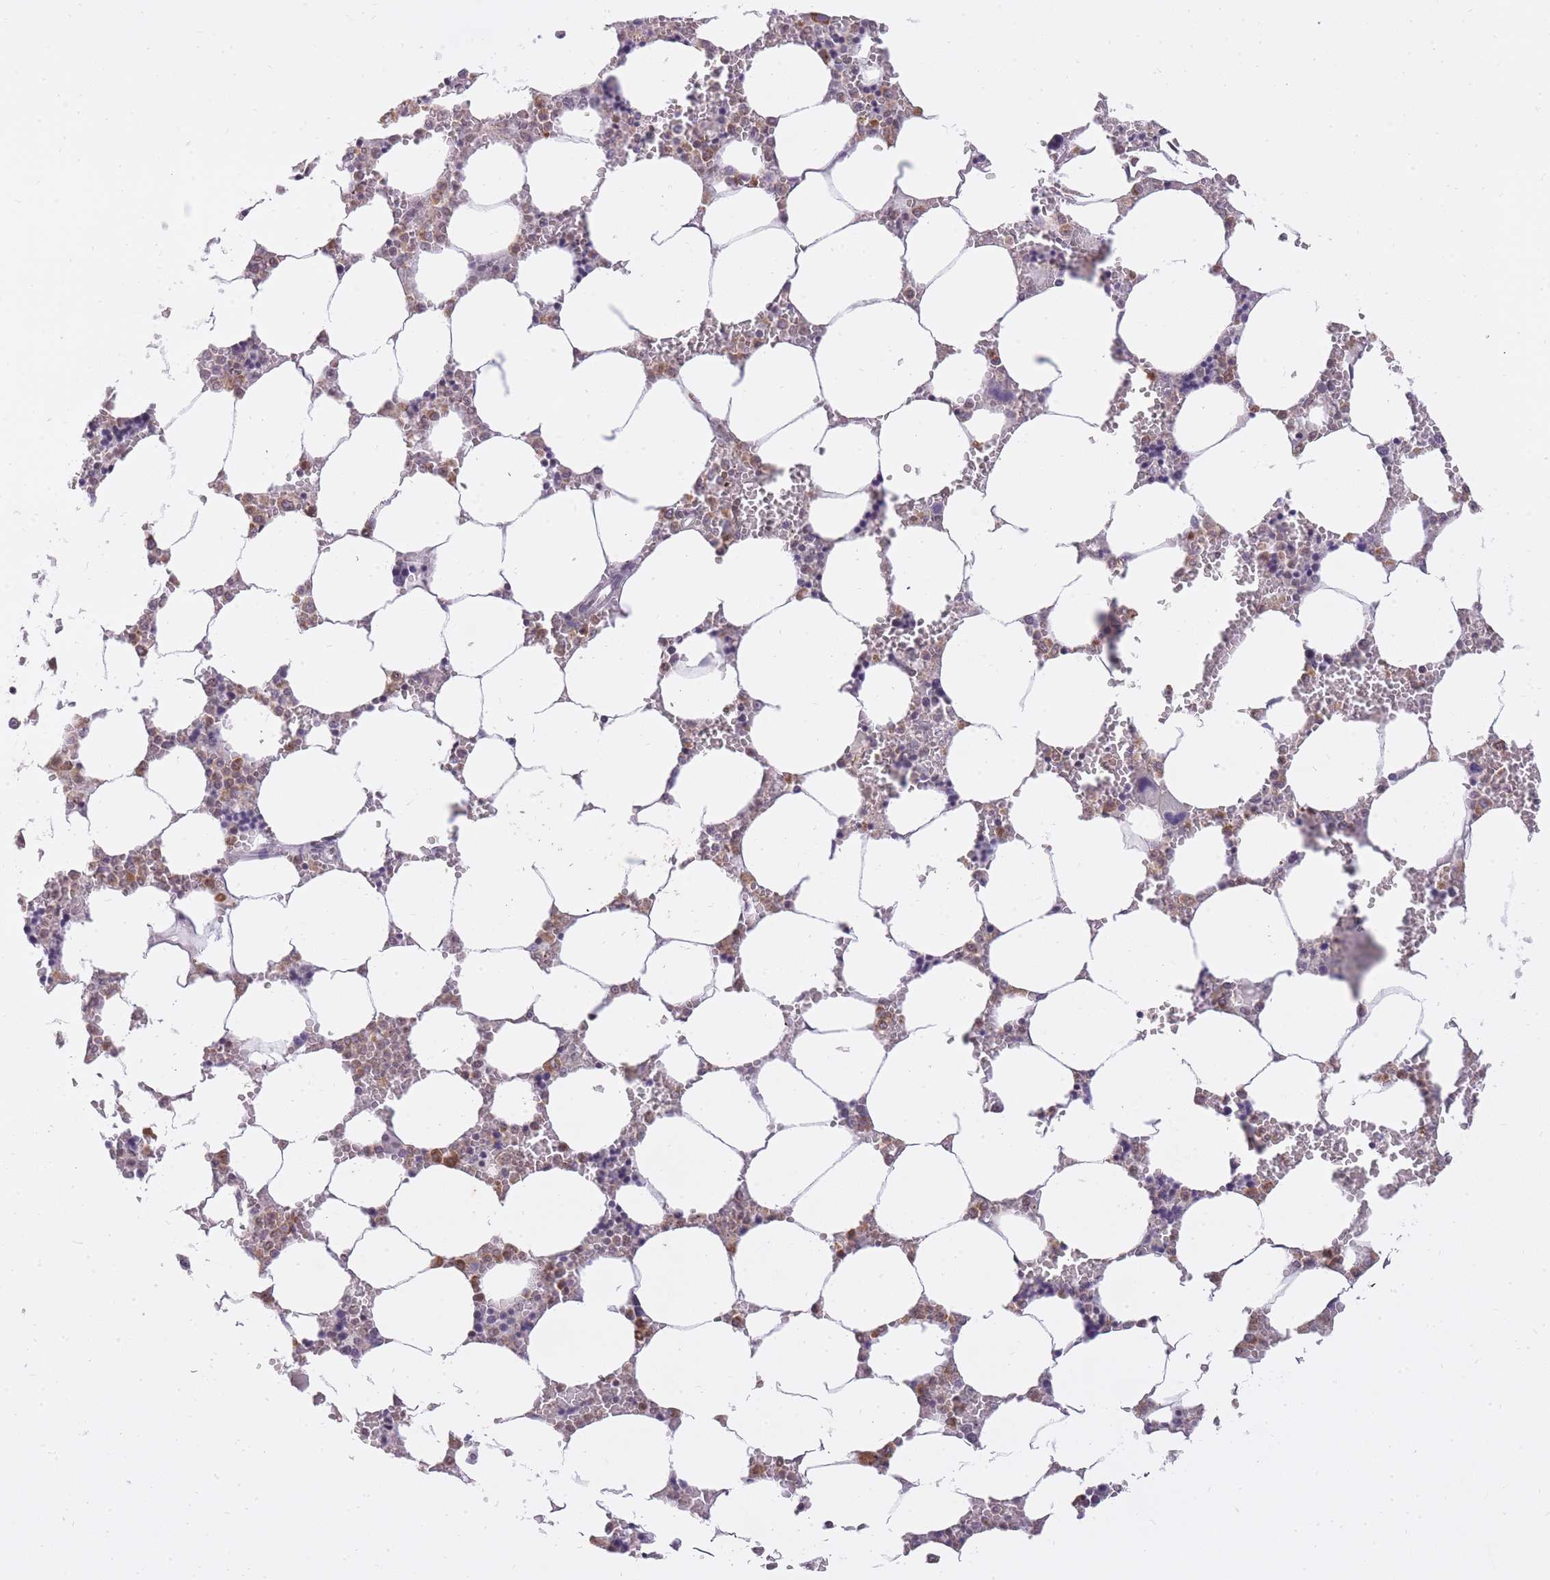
{"staining": {"intensity": "moderate", "quantity": "25%-75%", "location": "cytoplasmic/membranous,nuclear"}, "tissue": "bone marrow", "cell_type": "Hematopoietic cells", "image_type": "normal", "snomed": [{"axis": "morphology", "description": "Normal tissue, NOS"}, {"axis": "topography", "description": "Bone marrow"}], "caption": "IHC of unremarkable human bone marrow exhibits medium levels of moderate cytoplasmic/membranous,nuclear expression in approximately 25%-75% of hematopoietic cells.", "gene": "TIGD1", "patient": {"sex": "male", "age": 64}}